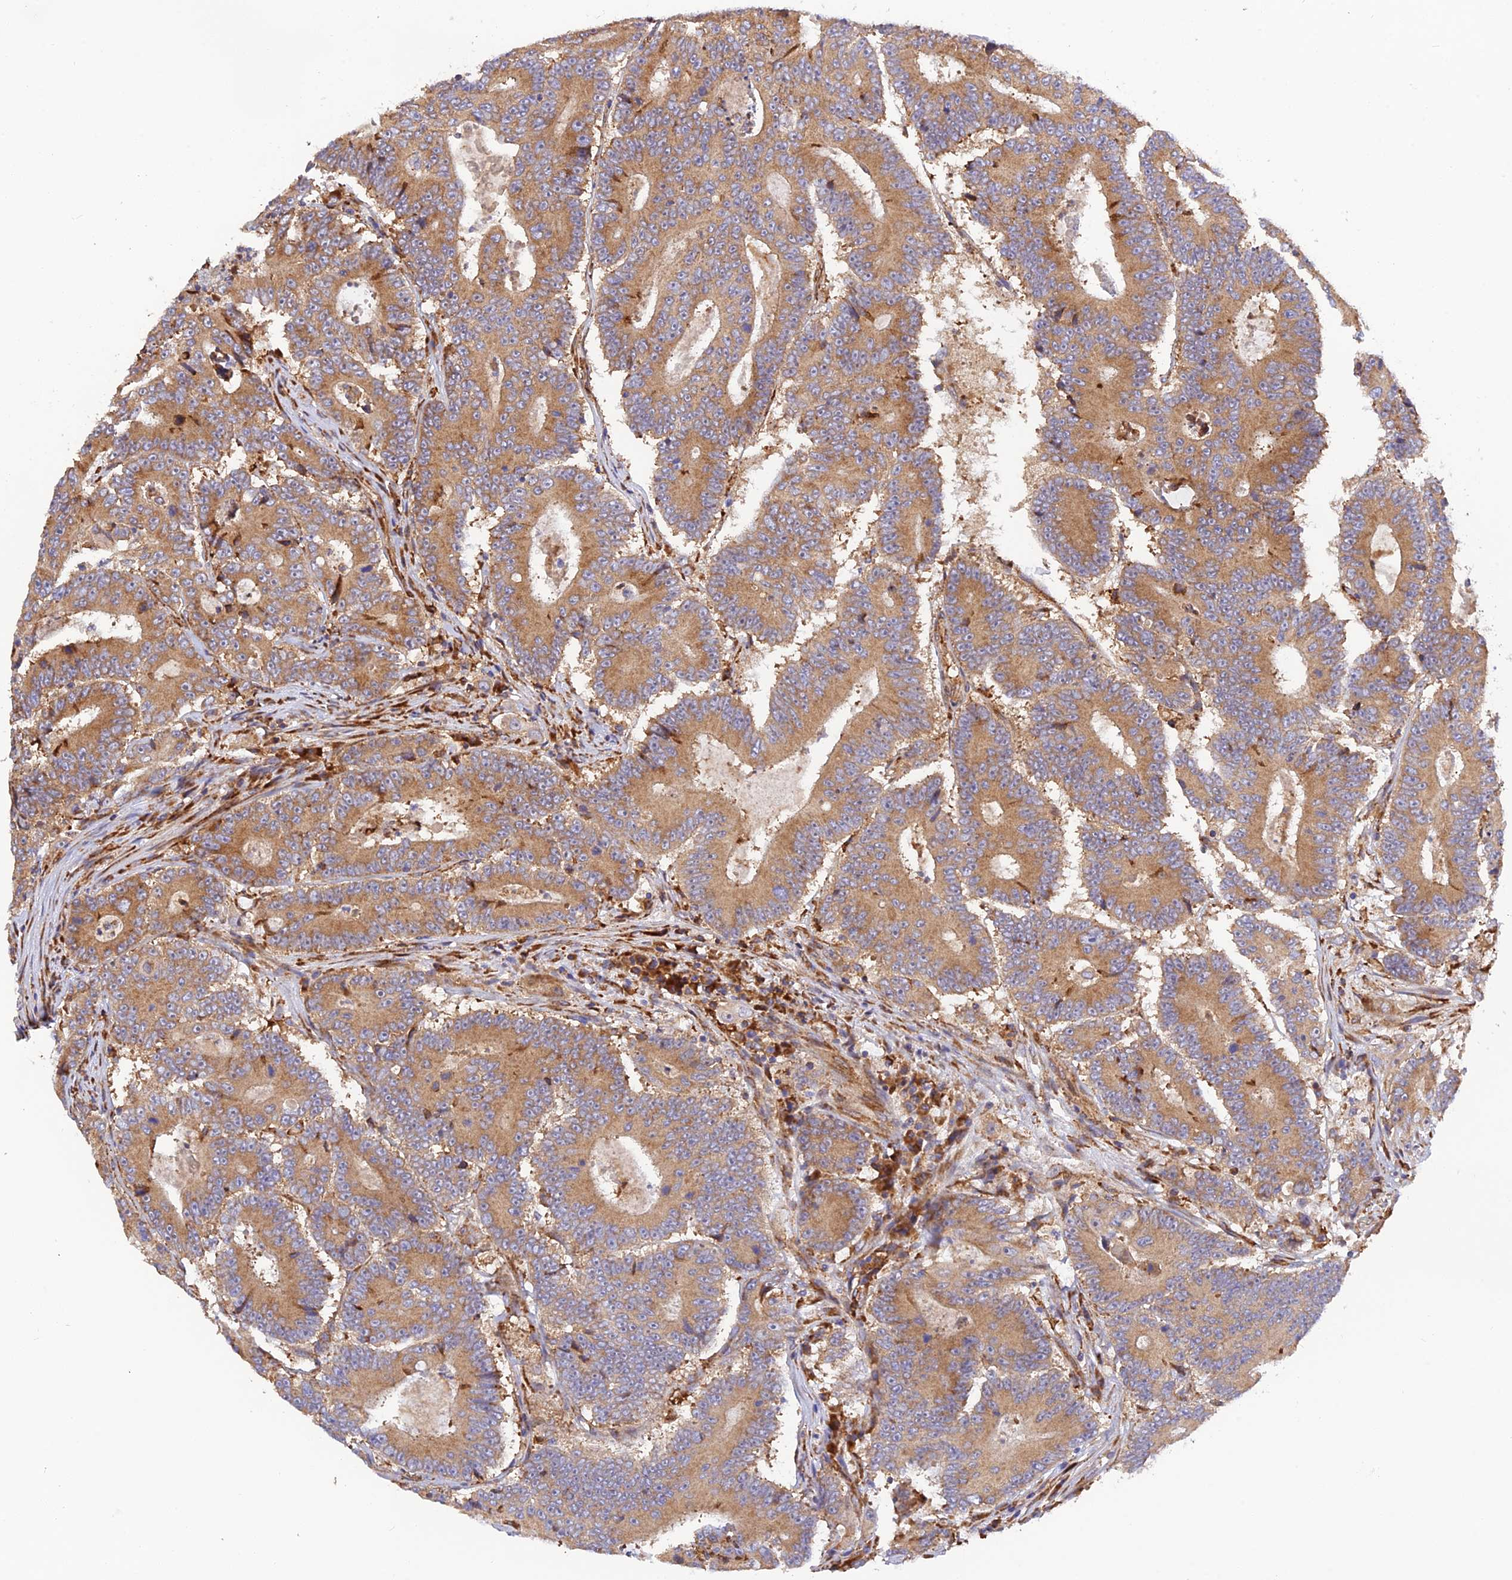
{"staining": {"intensity": "moderate", "quantity": ">75%", "location": "cytoplasmic/membranous"}, "tissue": "colorectal cancer", "cell_type": "Tumor cells", "image_type": "cancer", "snomed": [{"axis": "morphology", "description": "Adenocarcinoma, NOS"}, {"axis": "topography", "description": "Colon"}], "caption": "About >75% of tumor cells in colorectal adenocarcinoma display moderate cytoplasmic/membranous protein positivity as visualized by brown immunohistochemical staining.", "gene": "RPL5", "patient": {"sex": "male", "age": 83}}